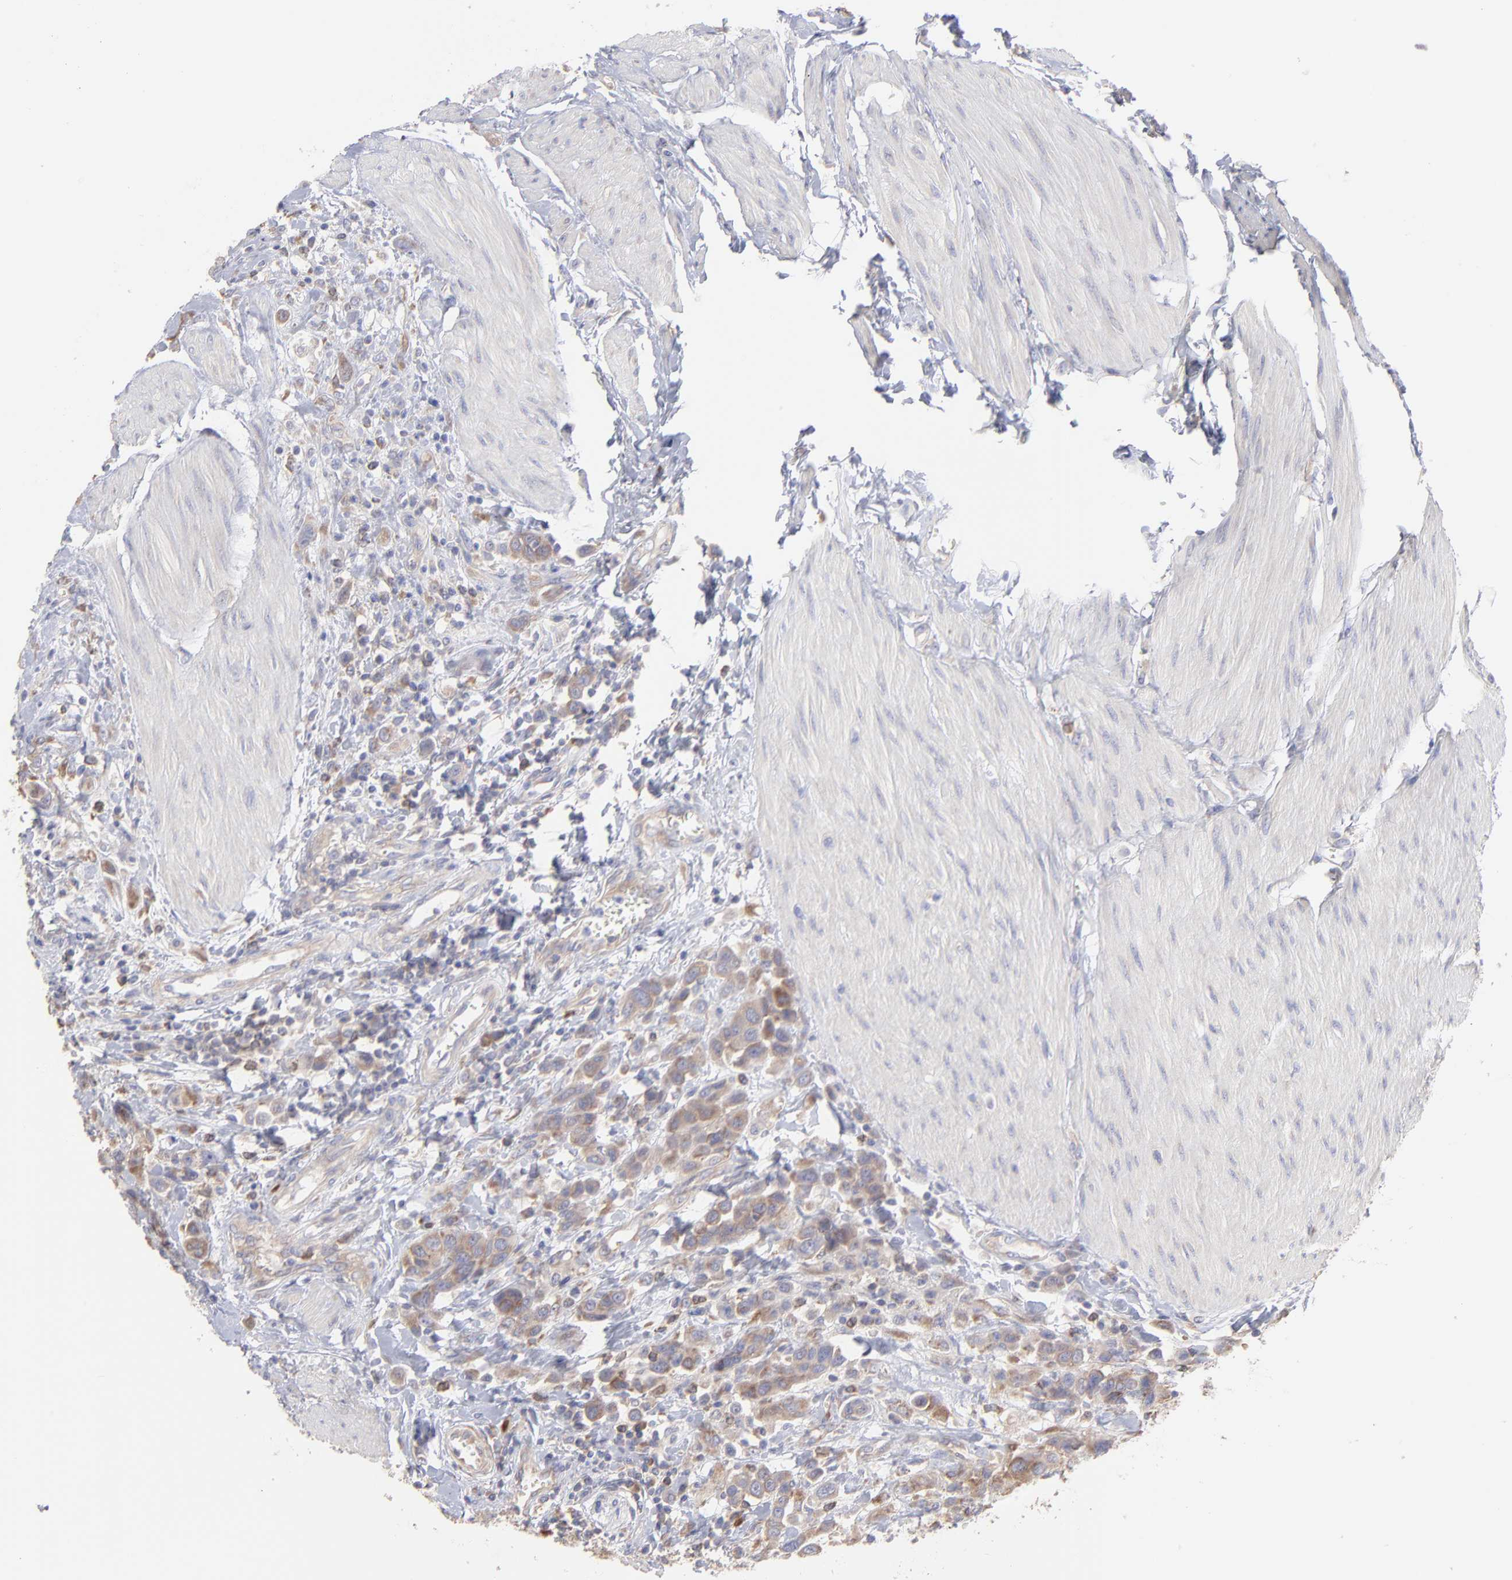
{"staining": {"intensity": "weak", "quantity": "25%-75%", "location": "cytoplasmic/membranous"}, "tissue": "urothelial cancer", "cell_type": "Tumor cells", "image_type": "cancer", "snomed": [{"axis": "morphology", "description": "Urothelial carcinoma, High grade"}, {"axis": "topography", "description": "Urinary bladder"}], "caption": "This image displays IHC staining of human urothelial carcinoma (high-grade), with low weak cytoplasmic/membranous staining in approximately 25%-75% of tumor cells.", "gene": "RPLP0", "patient": {"sex": "male", "age": 50}}